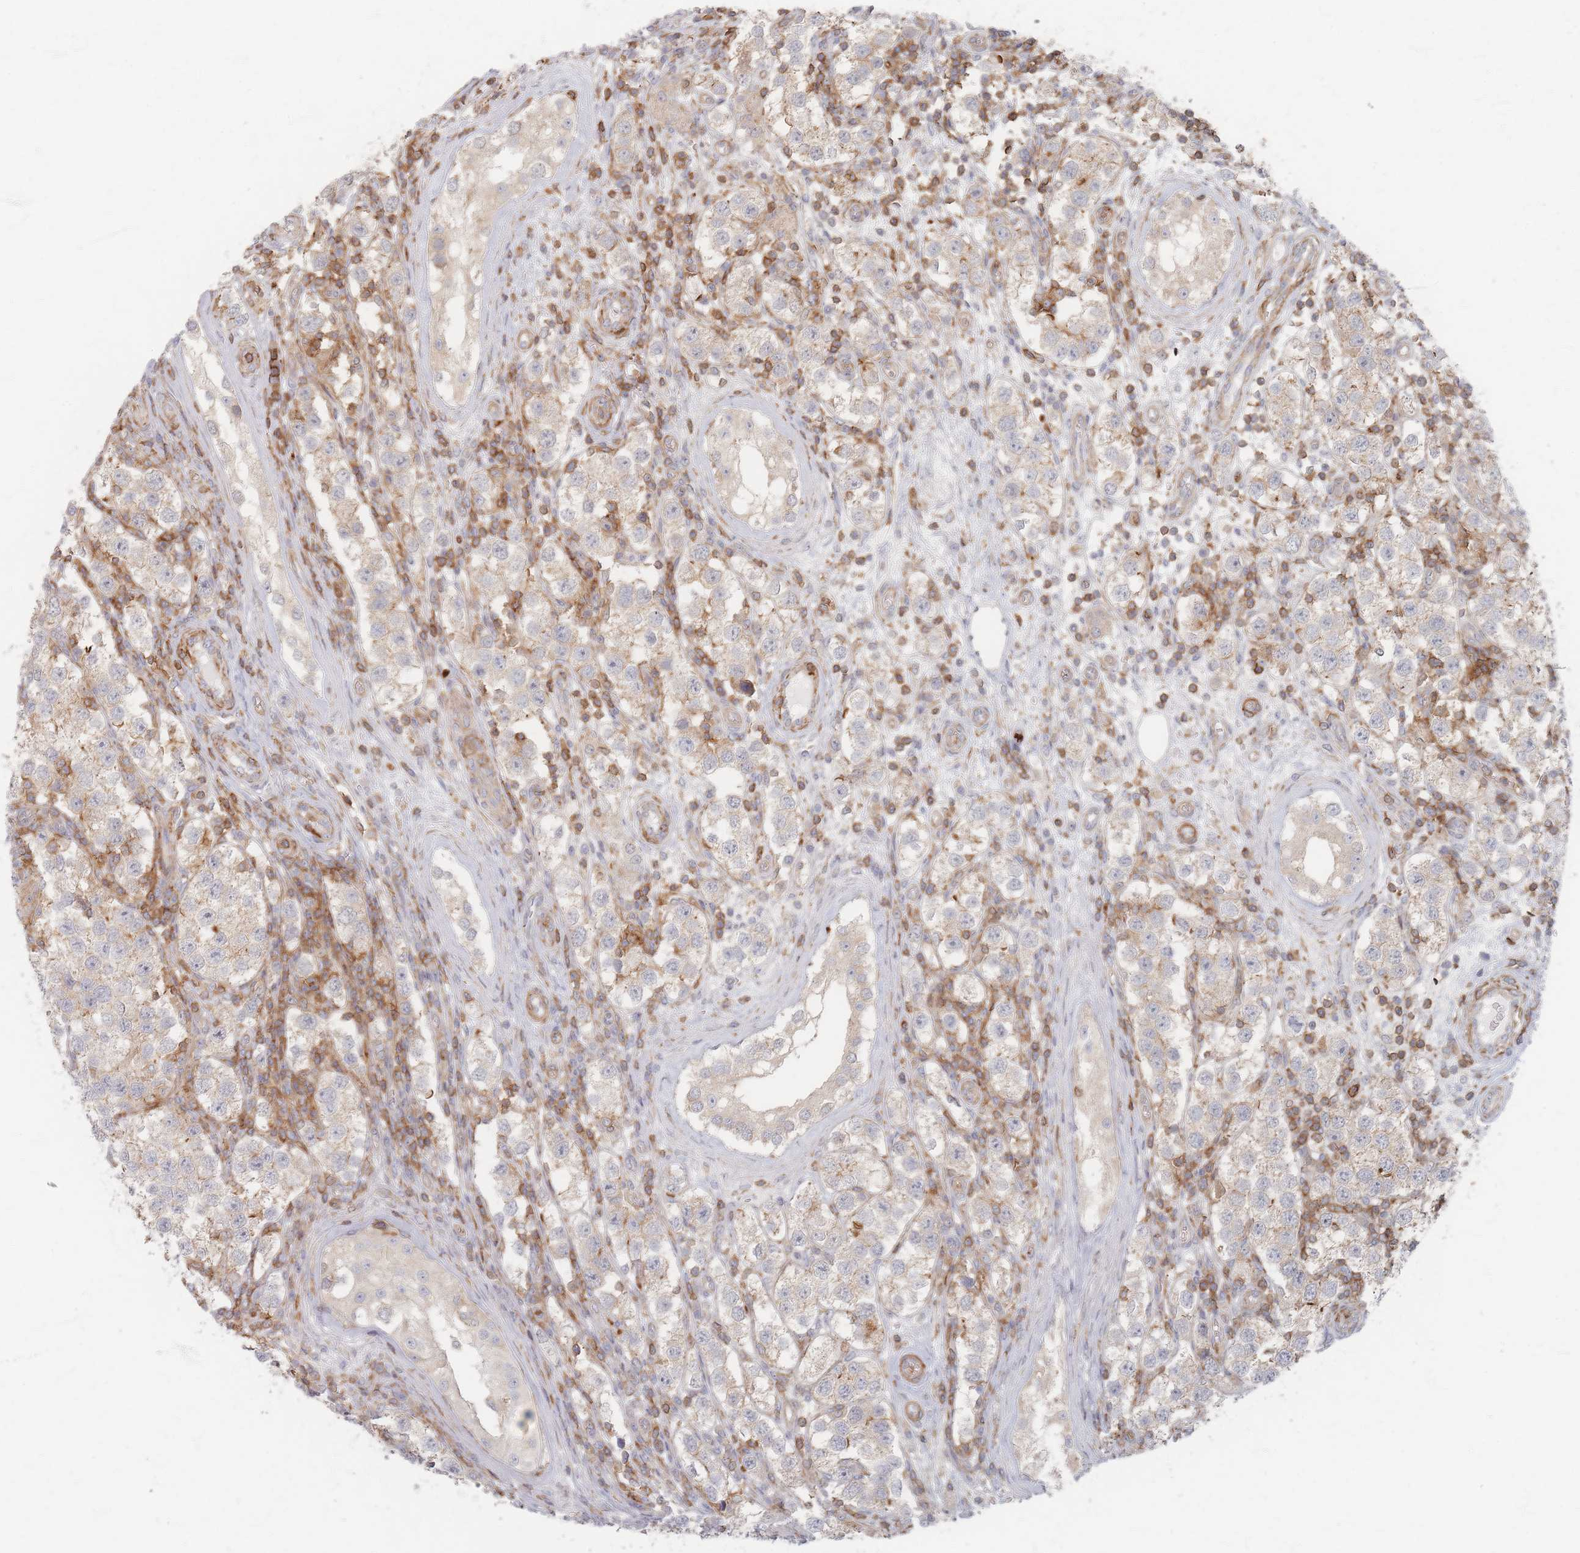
{"staining": {"intensity": "weak", "quantity": "25%-75%", "location": "cytoplasmic/membranous"}, "tissue": "testis cancer", "cell_type": "Tumor cells", "image_type": "cancer", "snomed": [{"axis": "morphology", "description": "Seminoma, NOS"}, {"axis": "topography", "description": "Testis"}], "caption": "IHC (DAB (3,3'-diaminobenzidine)) staining of human testis seminoma reveals weak cytoplasmic/membranous protein positivity in about 25%-75% of tumor cells. The protein of interest is stained brown, and the nuclei are stained in blue (DAB (3,3'-diaminobenzidine) IHC with brightfield microscopy, high magnification).", "gene": "ZNF852", "patient": {"sex": "male", "age": 37}}